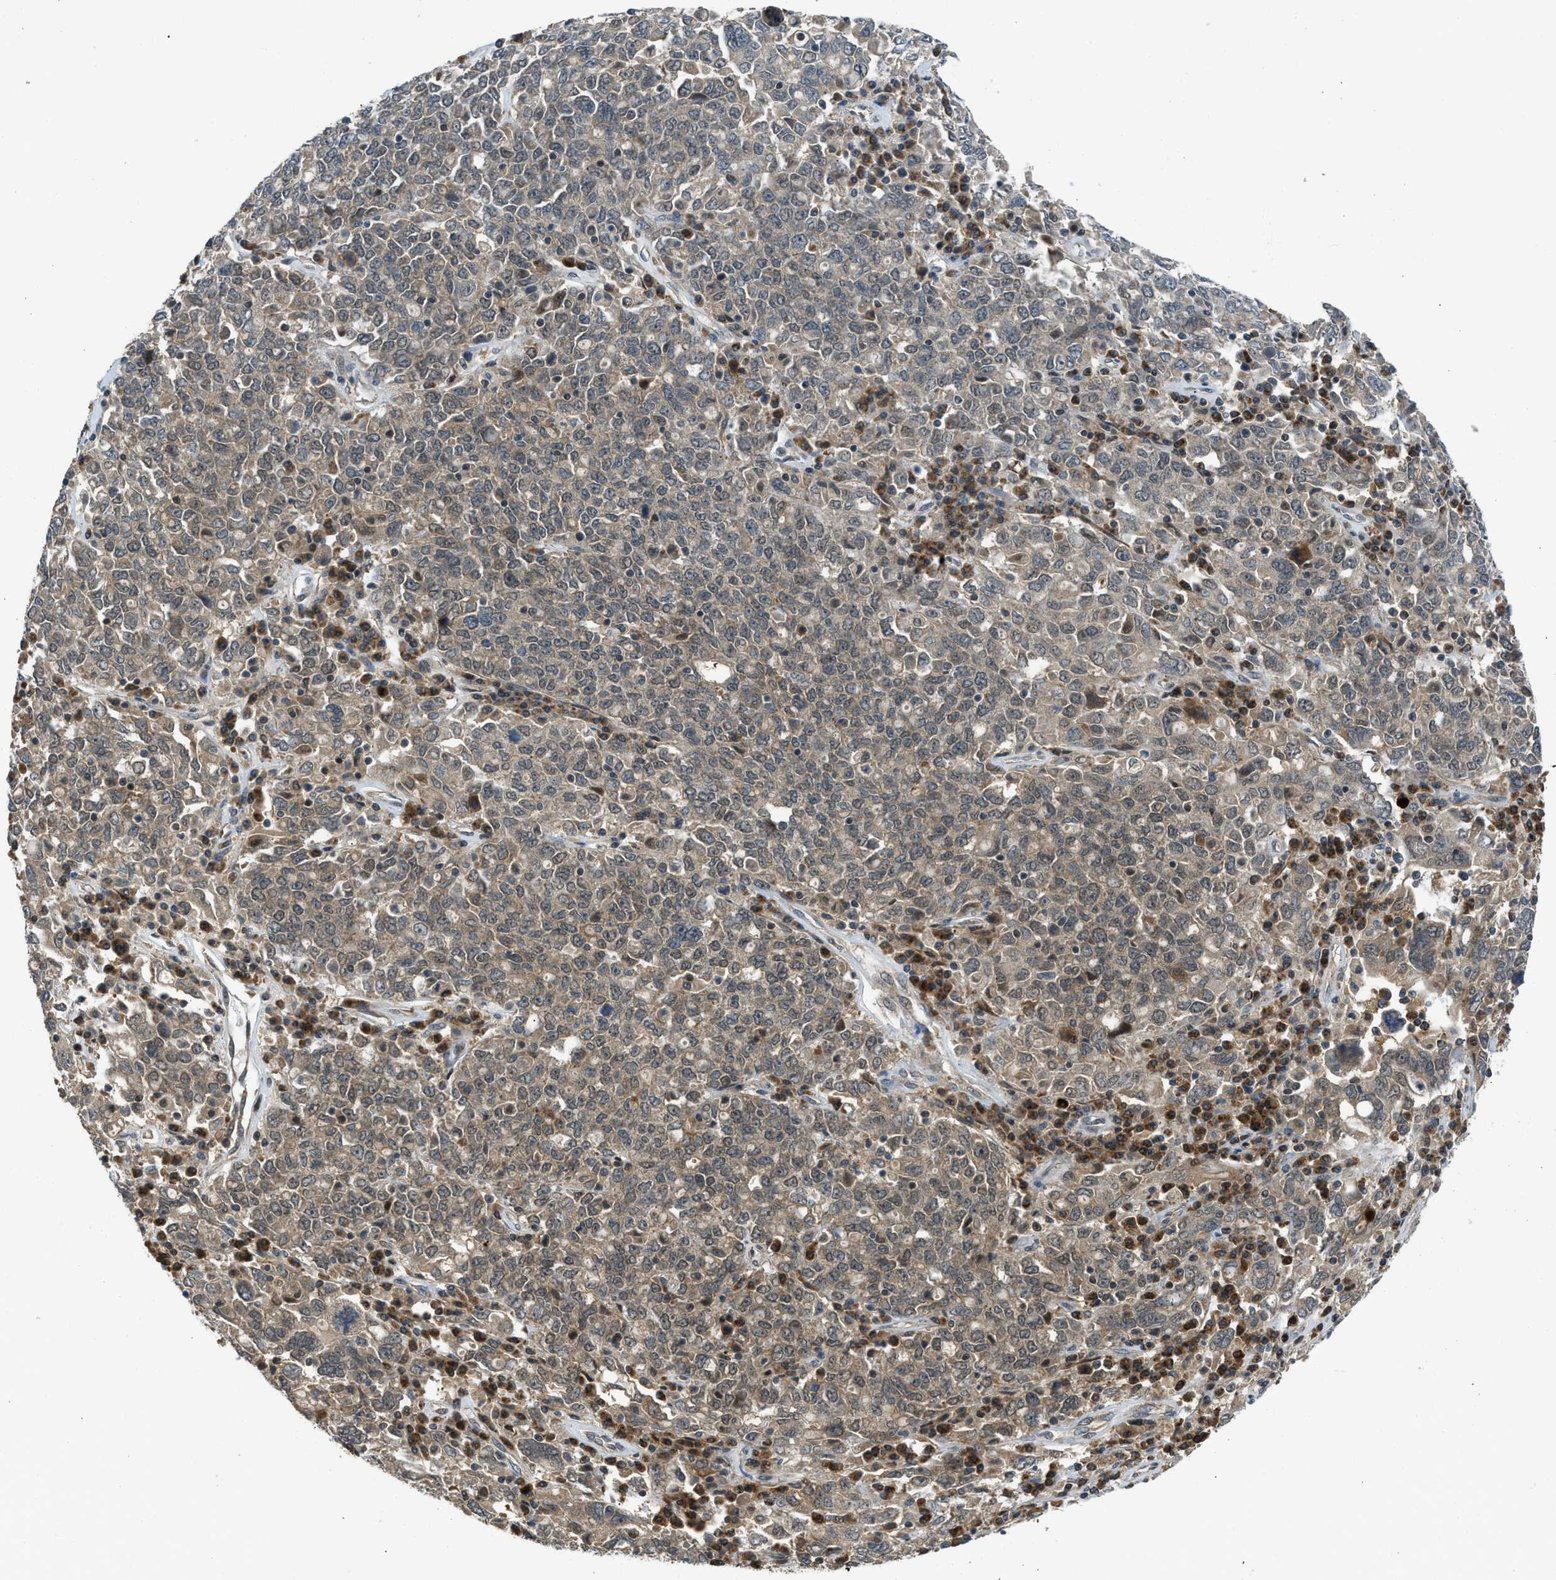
{"staining": {"intensity": "weak", "quantity": ">75%", "location": "cytoplasmic/membranous"}, "tissue": "ovarian cancer", "cell_type": "Tumor cells", "image_type": "cancer", "snomed": [{"axis": "morphology", "description": "Carcinoma, endometroid"}, {"axis": "topography", "description": "Ovary"}], "caption": "IHC image of neoplastic tissue: ovarian cancer (endometroid carcinoma) stained using IHC shows low levels of weak protein expression localized specifically in the cytoplasmic/membranous of tumor cells, appearing as a cytoplasmic/membranous brown color.", "gene": "SESN2", "patient": {"sex": "female", "age": 62}}